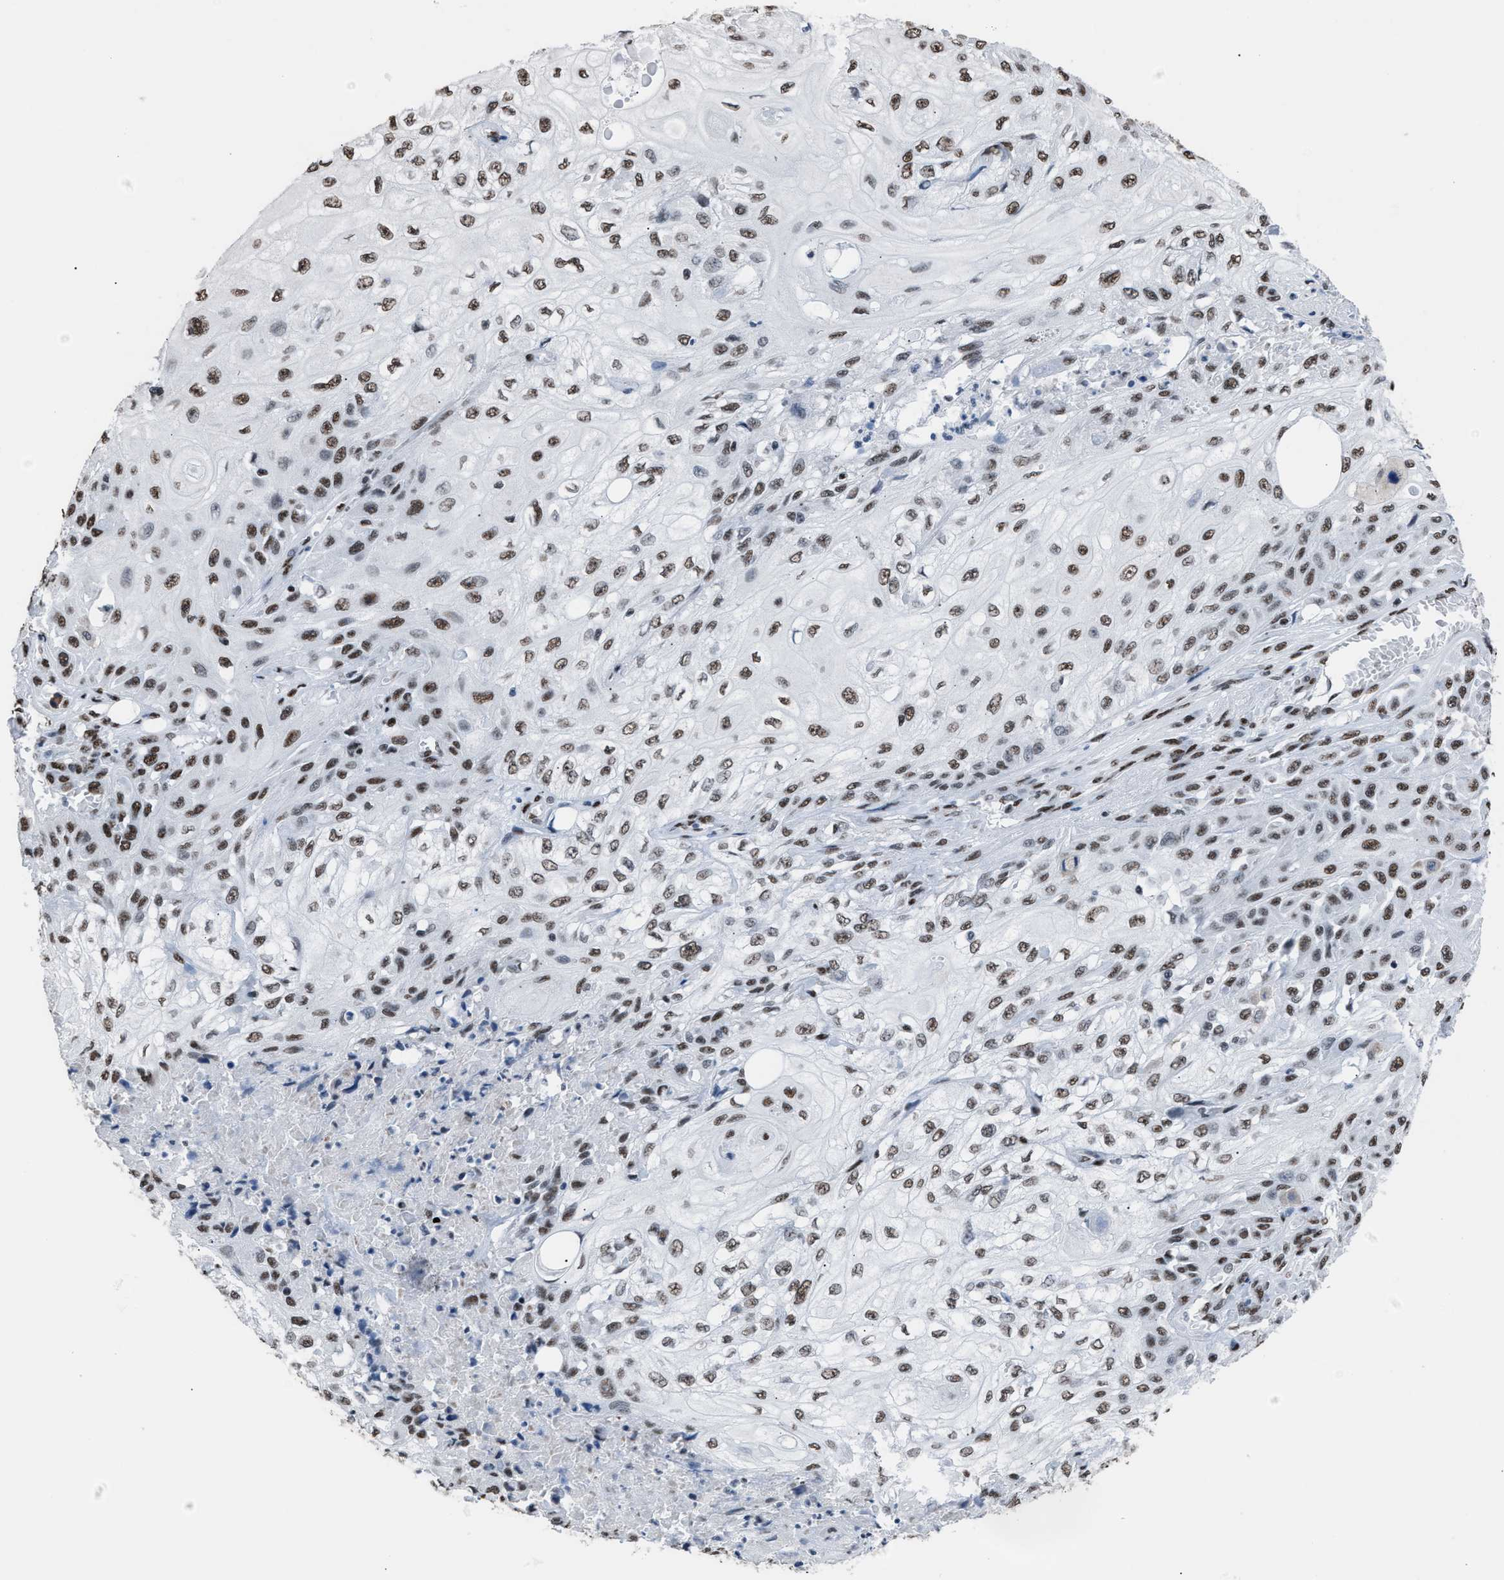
{"staining": {"intensity": "moderate", "quantity": ">75%", "location": "nuclear"}, "tissue": "skin cancer", "cell_type": "Tumor cells", "image_type": "cancer", "snomed": [{"axis": "morphology", "description": "Squamous cell carcinoma, NOS"}, {"axis": "morphology", "description": "Squamous cell carcinoma, metastatic, NOS"}, {"axis": "topography", "description": "Skin"}, {"axis": "topography", "description": "Lymph node"}], "caption": "Protein expression analysis of skin cancer exhibits moderate nuclear positivity in approximately >75% of tumor cells.", "gene": "CCAR2", "patient": {"sex": "male", "age": 75}}